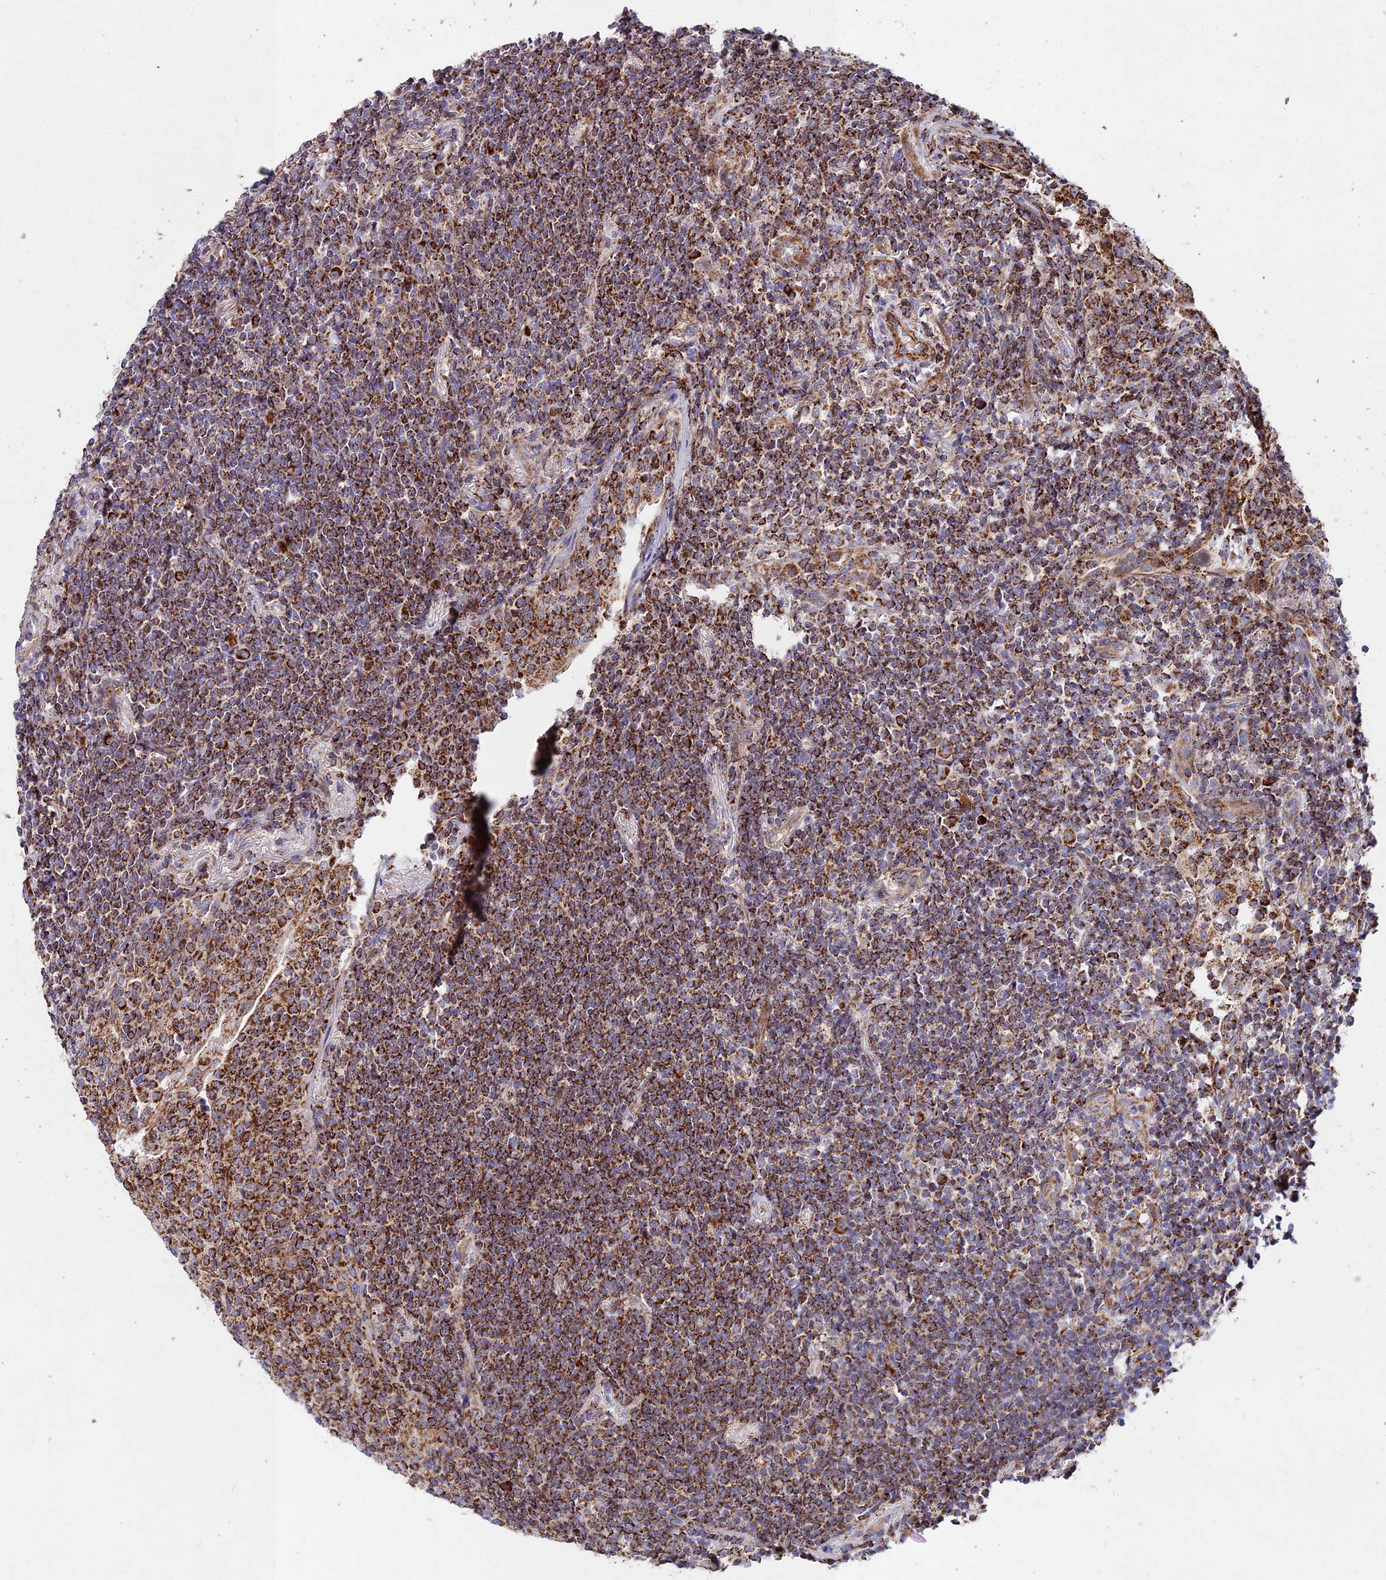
{"staining": {"intensity": "strong", "quantity": ">75%", "location": "cytoplasmic/membranous"}, "tissue": "lymphoma", "cell_type": "Tumor cells", "image_type": "cancer", "snomed": [{"axis": "morphology", "description": "Malignant lymphoma, non-Hodgkin's type, Low grade"}, {"axis": "topography", "description": "Lung"}], "caption": "Immunohistochemistry photomicrograph of human lymphoma stained for a protein (brown), which demonstrates high levels of strong cytoplasmic/membranous expression in approximately >75% of tumor cells.", "gene": "KHDC3L", "patient": {"sex": "female", "age": 71}}